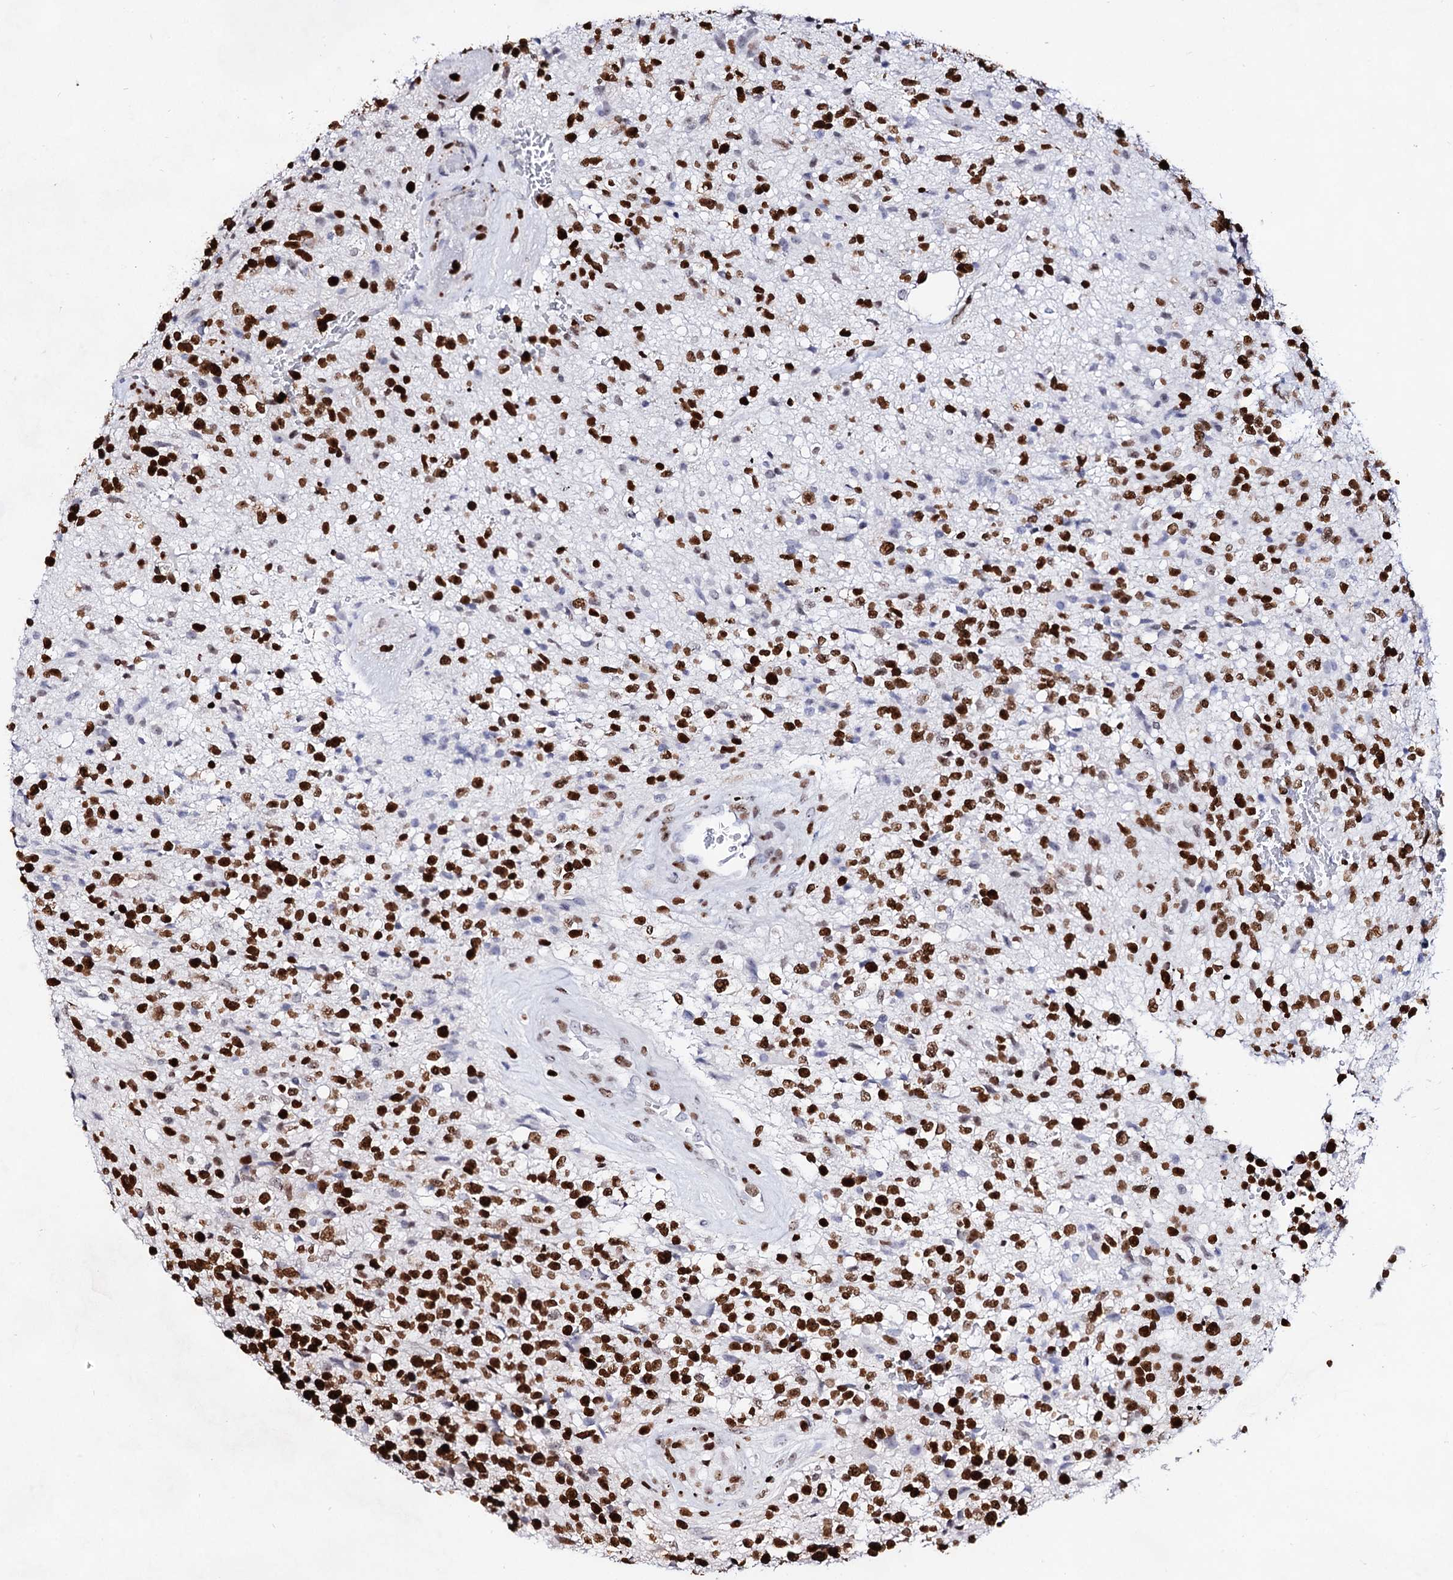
{"staining": {"intensity": "strong", "quantity": "25%-75%", "location": "nuclear"}, "tissue": "glioma", "cell_type": "Tumor cells", "image_type": "cancer", "snomed": [{"axis": "morphology", "description": "Glioma, malignant, High grade"}, {"axis": "topography", "description": "Brain"}], "caption": "A high amount of strong nuclear positivity is appreciated in about 25%-75% of tumor cells in high-grade glioma (malignant) tissue. (DAB (3,3'-diaminobenzidine) IHC with brightfield microscopy, high magnification).", "gene": "HMGB2", "patient": {"sex": "male", "age": 56}}